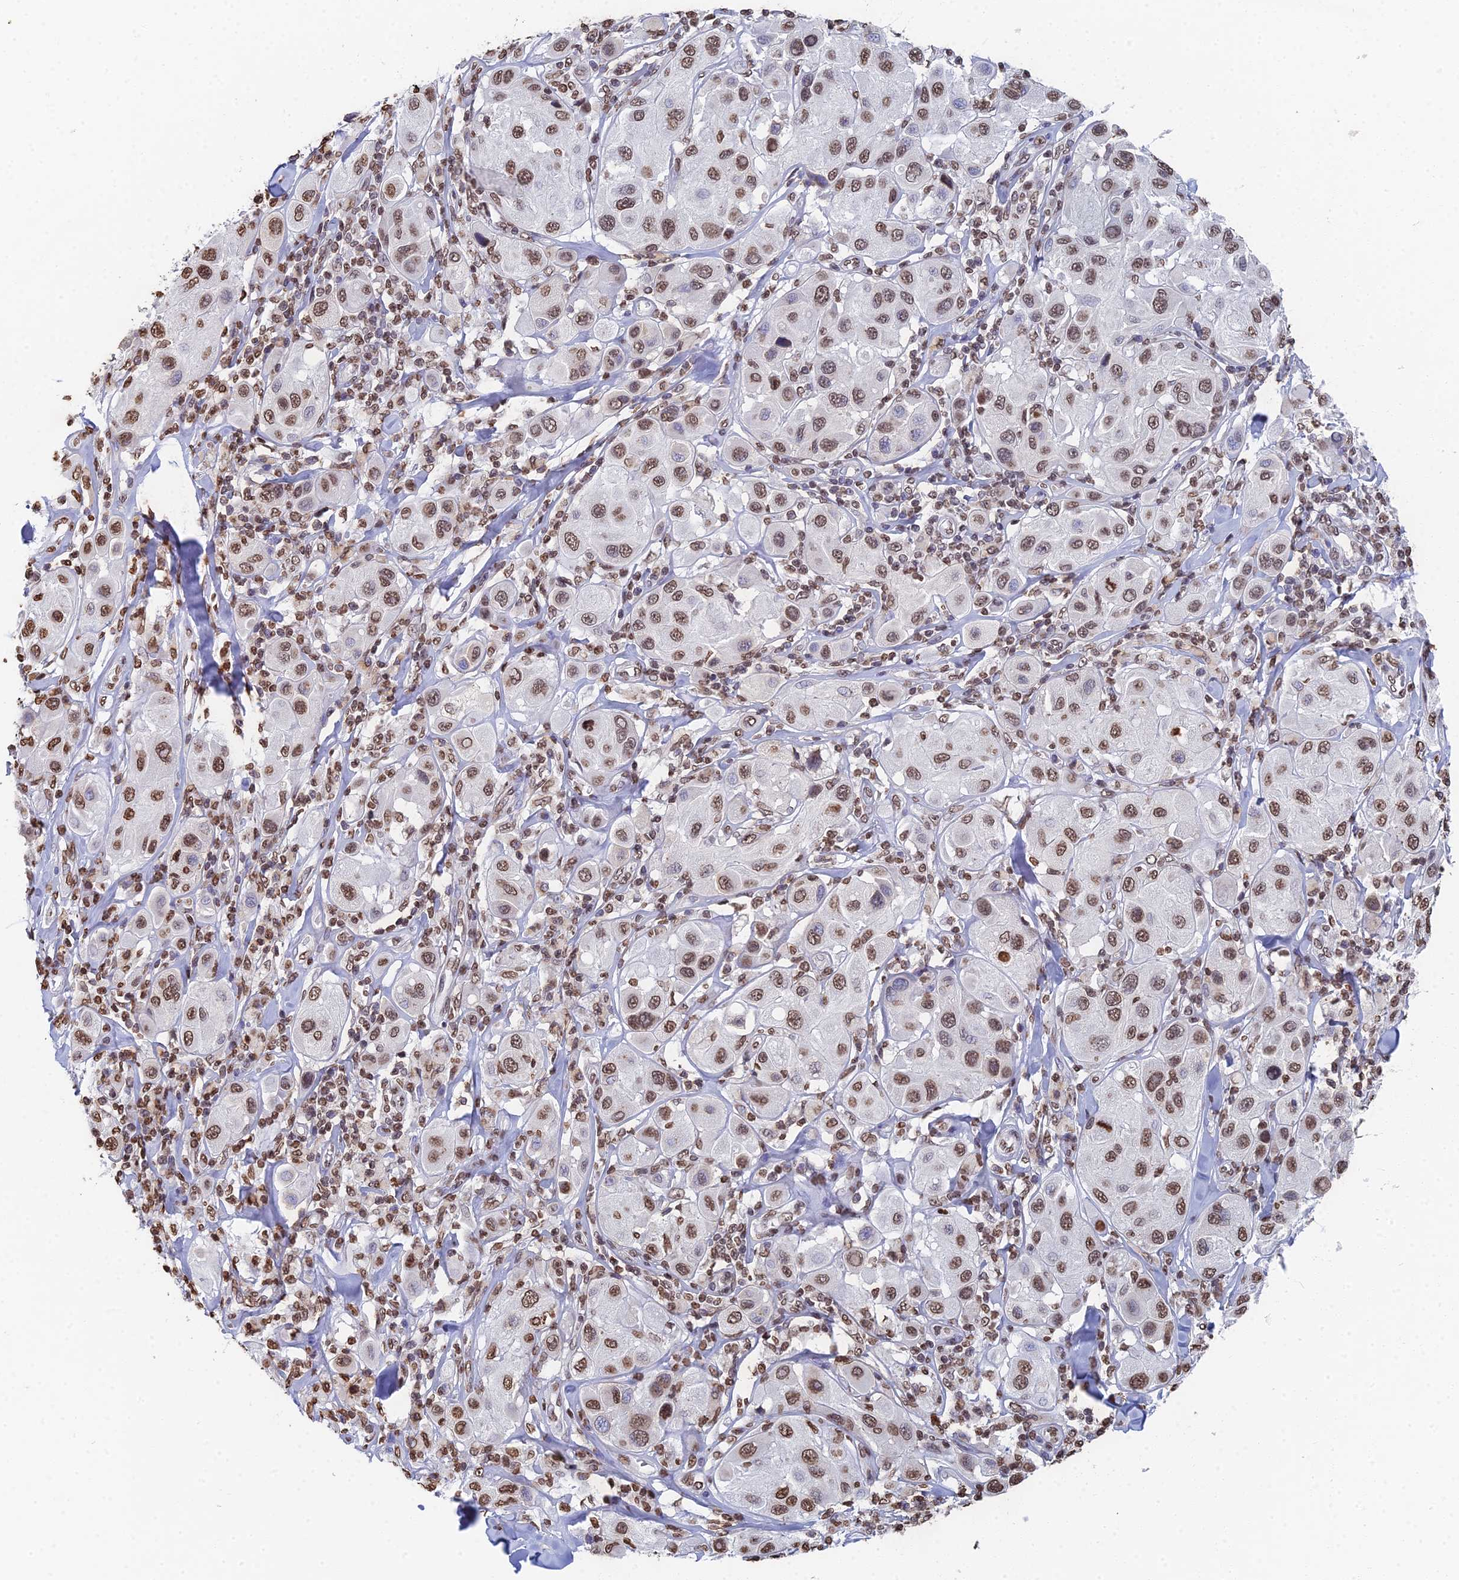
{"staining": {"intensity": "moderate", "quantity": ">75%", "location": "nuclear"}, "tissue": "melanoma", "cell_type": "Tumor cells", "image_type": "cancer", "snomed": [{"axis": "morphology", "description": "Malignant melanoma, Metastatic site"}, {"axis": "topography", "description": "Skin"}], "caption": "Malignant melanoma (metastatic site) stained with immunohistochemistry demonstrates moderate nuclear expression in about >75% of tumor cells.", "gene": "GBP3", "patient": {"sex": "male", "age": 41}}